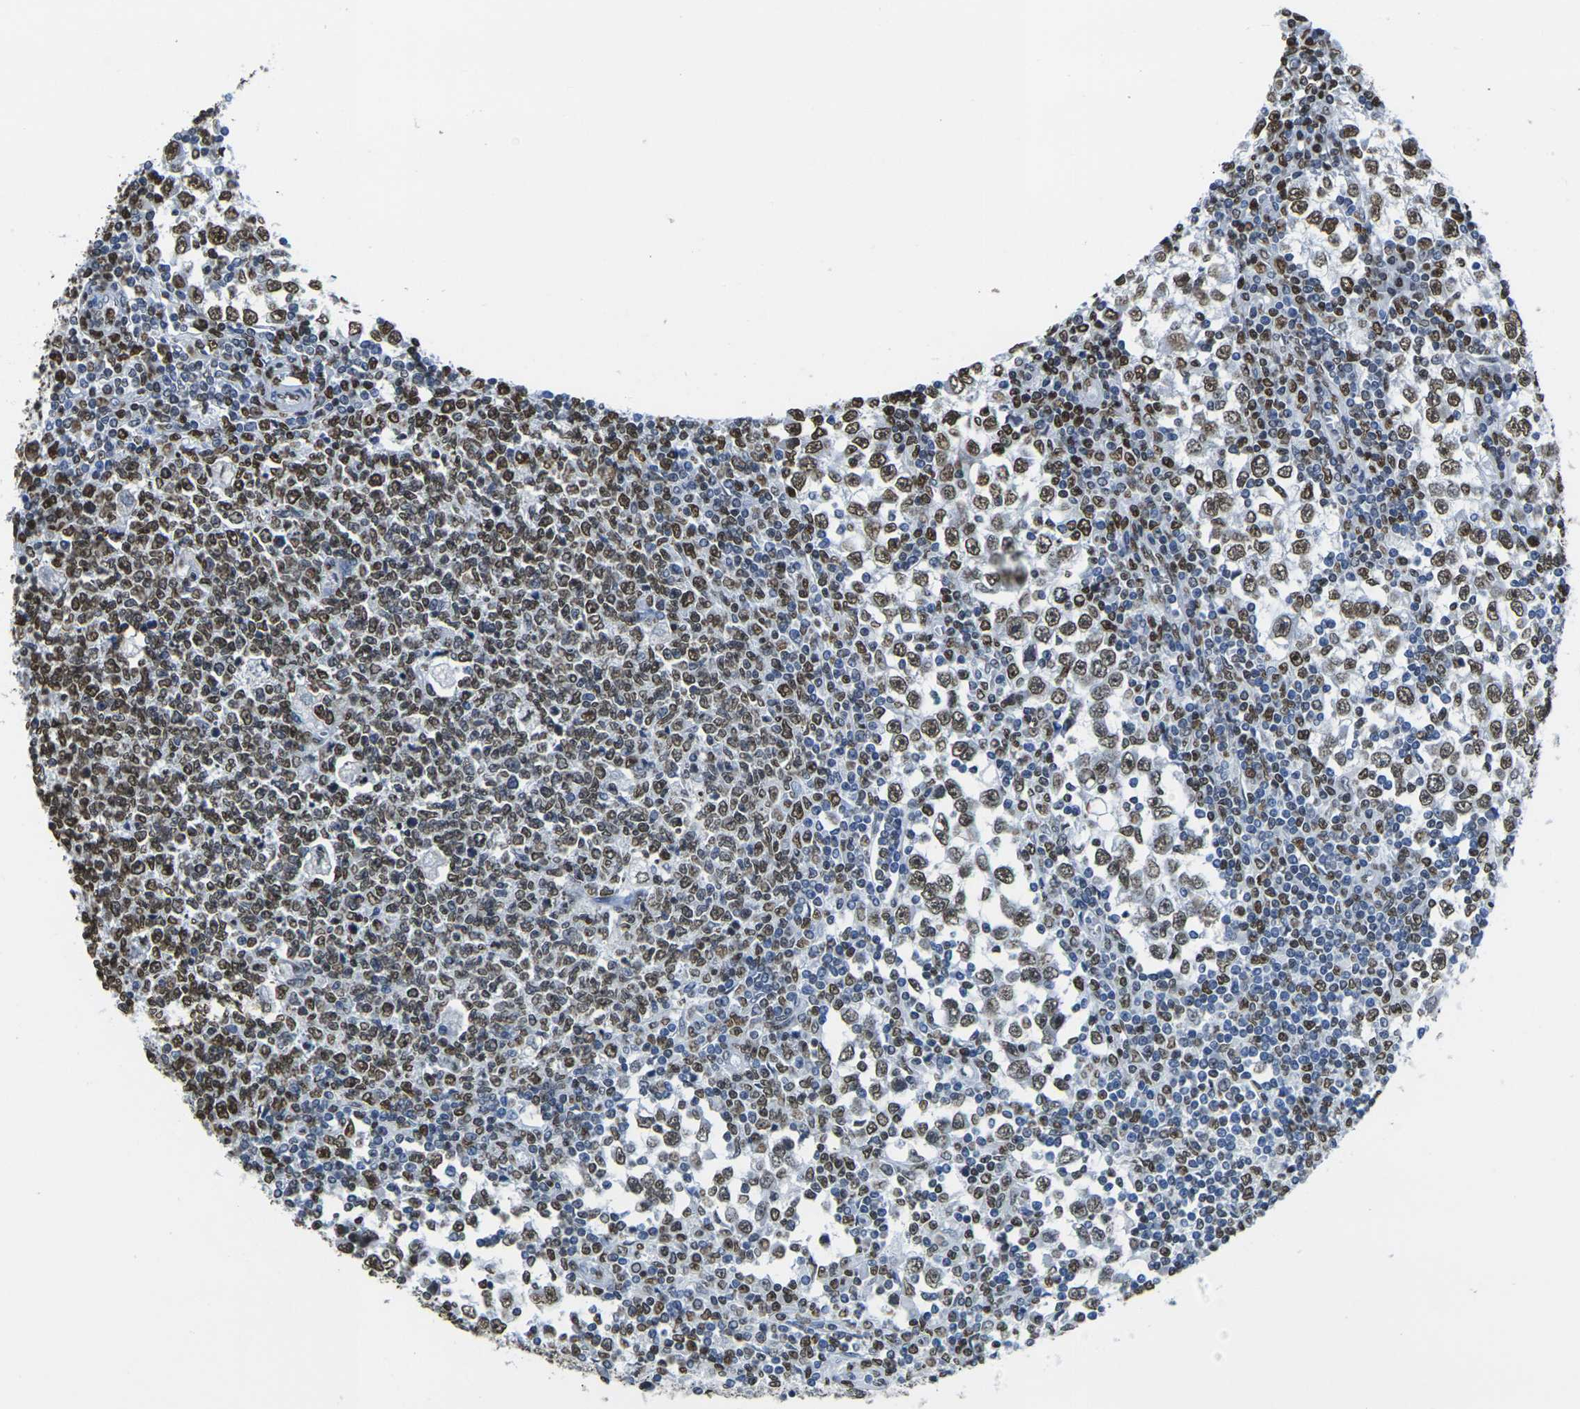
{"staining": {"intensity": "strong", "quantity": ">75%", "location": "nuclear"}, "tissue": "testis cancer", "cell_type": "Tumor cells", "image_type": "cancer", "snomed": [{"axis": "morphology", "description": "Seminoma, NOS"}, {"axis": "topography", "description": "Testis"}], "caption": "High-magnification brightfield microscopy of testis cancer (seminoma) stained with DAB (brown) and counterstained with hematoxylin (blue). tumor cells exhibit strong nuclear expression is seen in approximately>75% of cells. The protein of interest is shown in brown color, while the nuclei are stained blue.", "gene": "DRAXIN", "patient": {"sex": "male", "age": 65}}